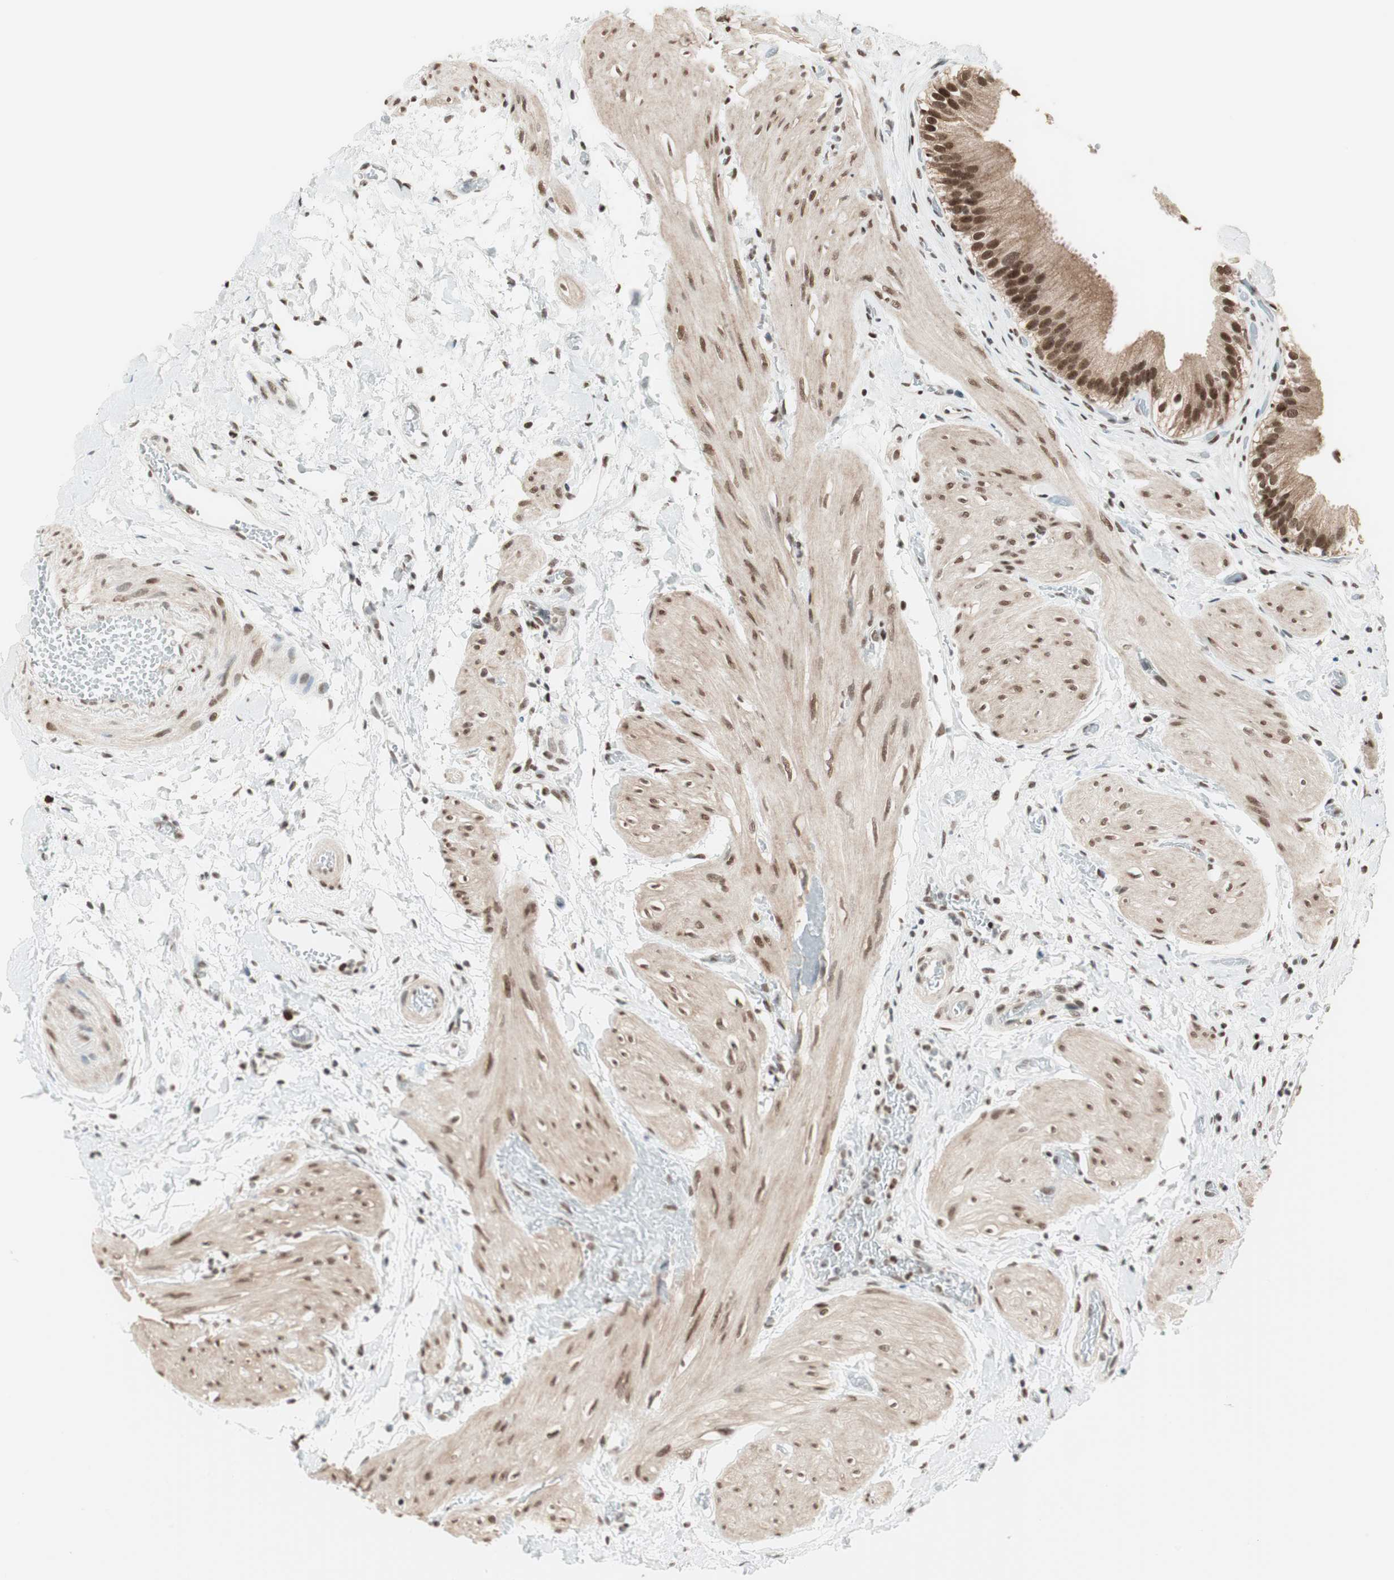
{"staining": {"intensity": "strong", "quantity": ">75%", "location": "cytoplasmic/membranous,nuclear"}, "tissue": "gallbladder", "cell_type": "Glandular cells", "image_type": "normal", "snomed": [{"axis": "morphology", "description": "Normal tissue, NOS"}, {"axis": "topography", "description": "Gallbladder"}], "caption": "About >75% of glandular cells in benign human gallbladder demonstrate strong cytoplasmic/membranous,nuclear protein expression as visualized by brown immunohistochemical staining.", "gene": "SMARCE1", "patient": {"sex": "male", "age": 65}}